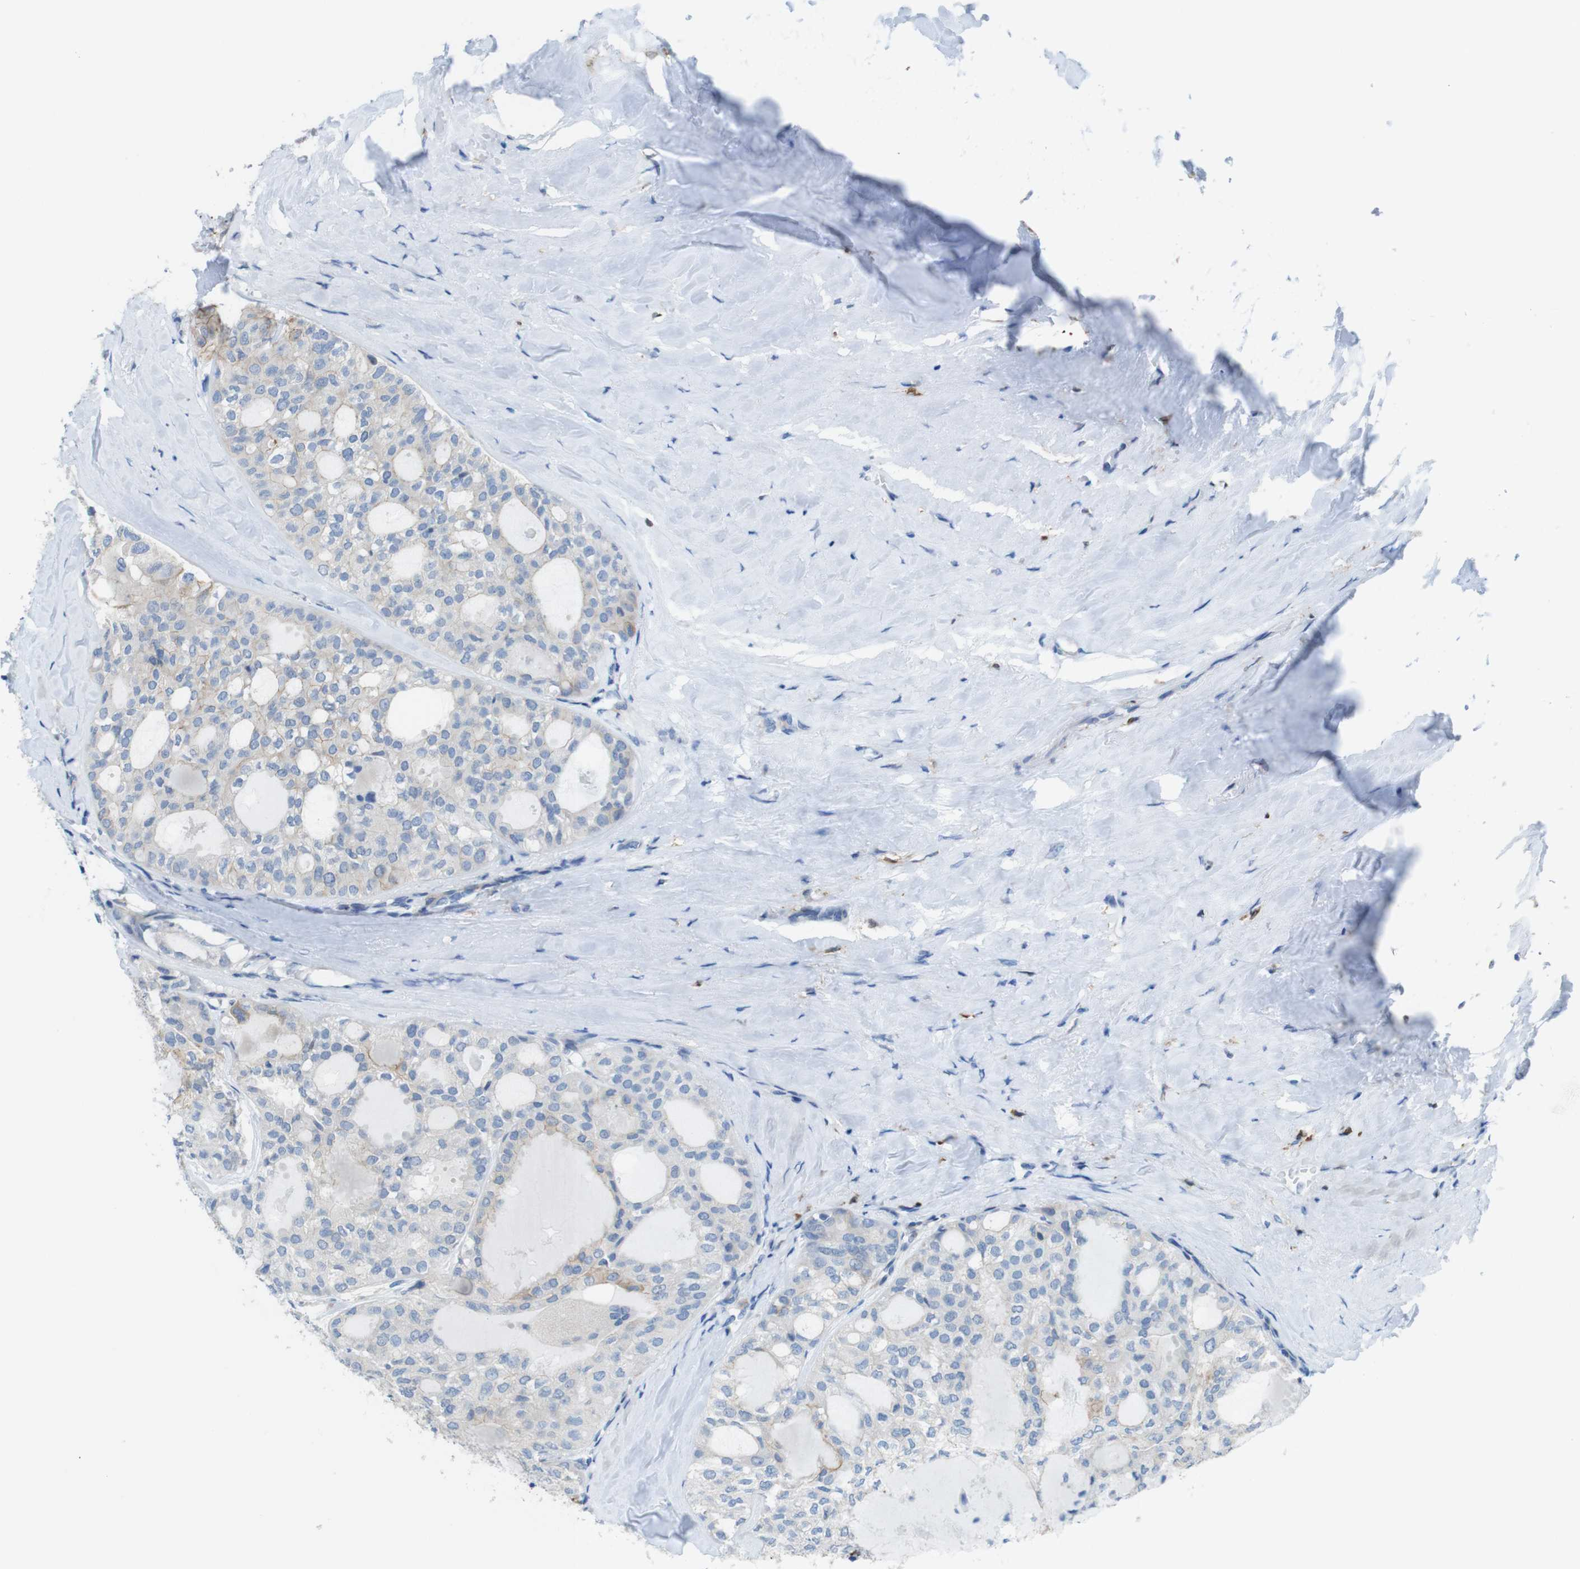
{"staining": {"intensity": "weak", "quantity": "<25%", "location": "cytoplasmic/membranous"}, "tissue": "thyroid cancer", "cell_type": "Tumor cells", "image_type": "cancer", "snomed": [{"axis": "morphology", "description": "Follicular adenoma carcinoma, NOS"}, {"axis": "topography", "description": "Thyroid gland"}], "caption": "Protein analysis of thyroid cancer displays no significant positivity in tumor cells.", "gene": "CLMN", "patient": {"sex": "male", "age": 75}}